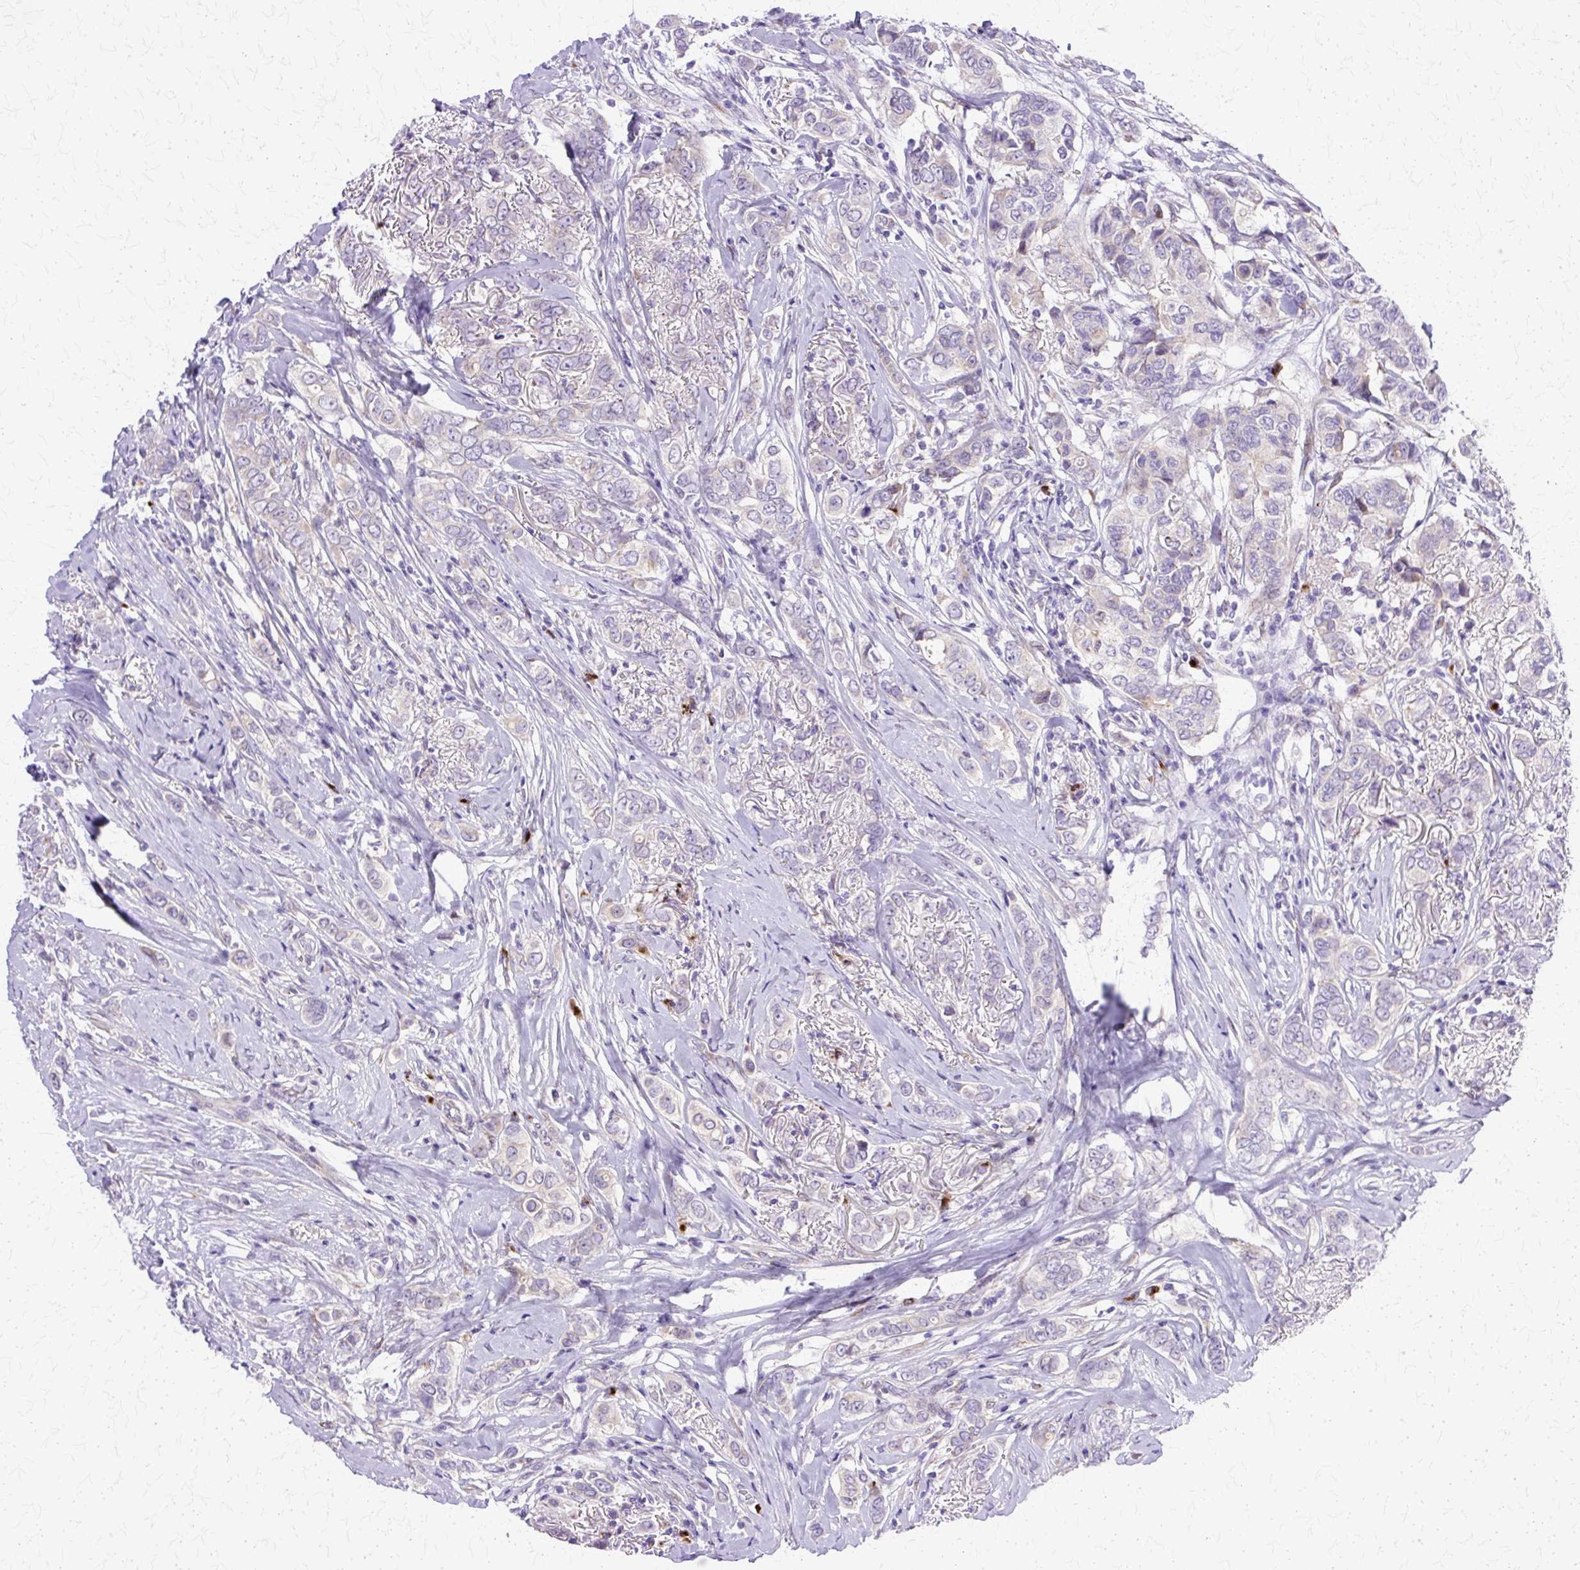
{"staining": {"intensity": "negative", "quantity": "none", "location": "none"}, "tissue": "breast cancer", "cell_type": "Tumor cells", "image_type": "cancer", "snomed": [{"axis": "morphology", "description": "Lobular carcinoma"}, {"axis": "topography", "description": "Breast"}], "caption": "This micrograph is of breast cancer stained with immunohistochemistry (IHC) to label a protein in brown with the nuclei are counter-stained blue. There is no expression in tumor cells.", "gene": "TBC1D3G", "patient": {"sex": "female", "age": 51}}